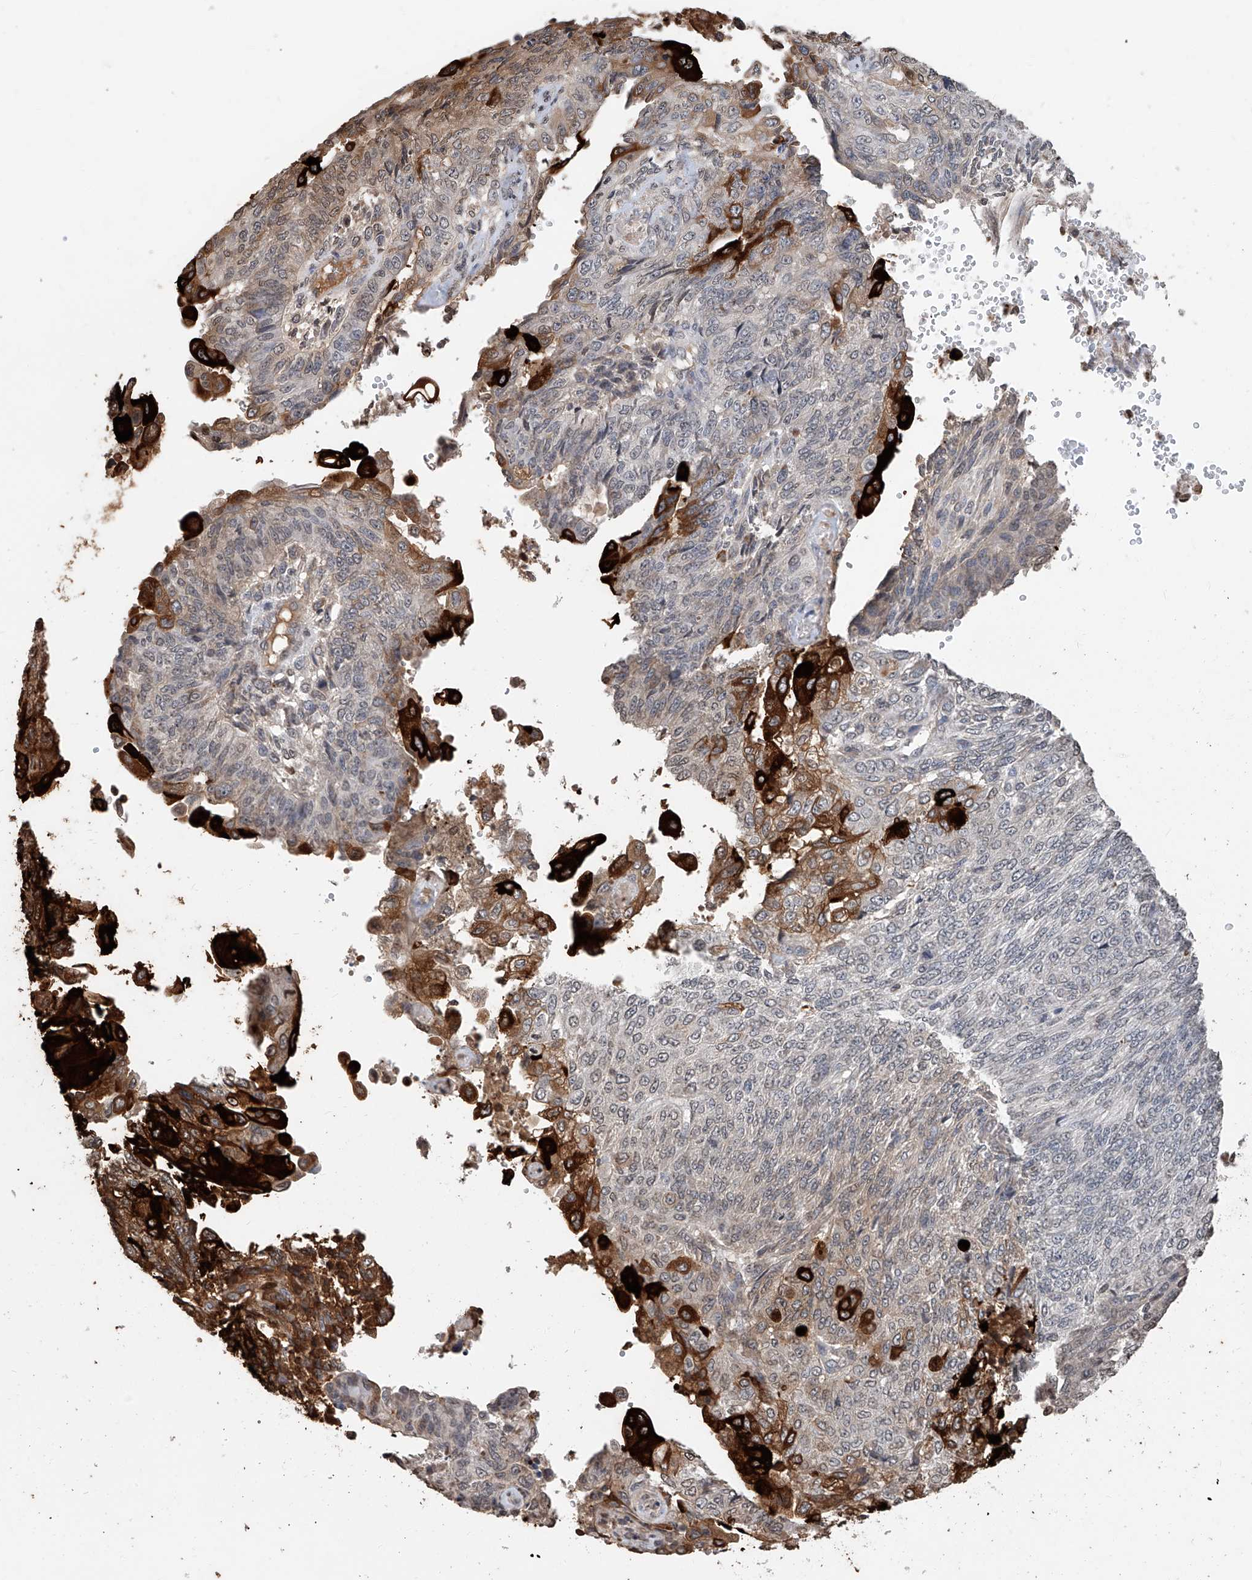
{"staining": {"intensity": "strong", "quantity": "<25%", "location": "cytoplasmic/membranous"}, "tissue": "endometrial cancer", "cell_type": "Tumor cells", "image_type": "cancer", "snomed": [{"axis": "morphology", "description": "Adenocarcinoma, NOS"}, {"axis": "topography", "description": "Endometrium"}], "caption": "A histopathology image showing strong cytoplasmic/membranous positivity in about <25% of tumor cells in endometrial cancer, as visualized by brown immunohistochemical staining.", "gene": "RP9", "patient": {"sex": "female", "age": 32}}